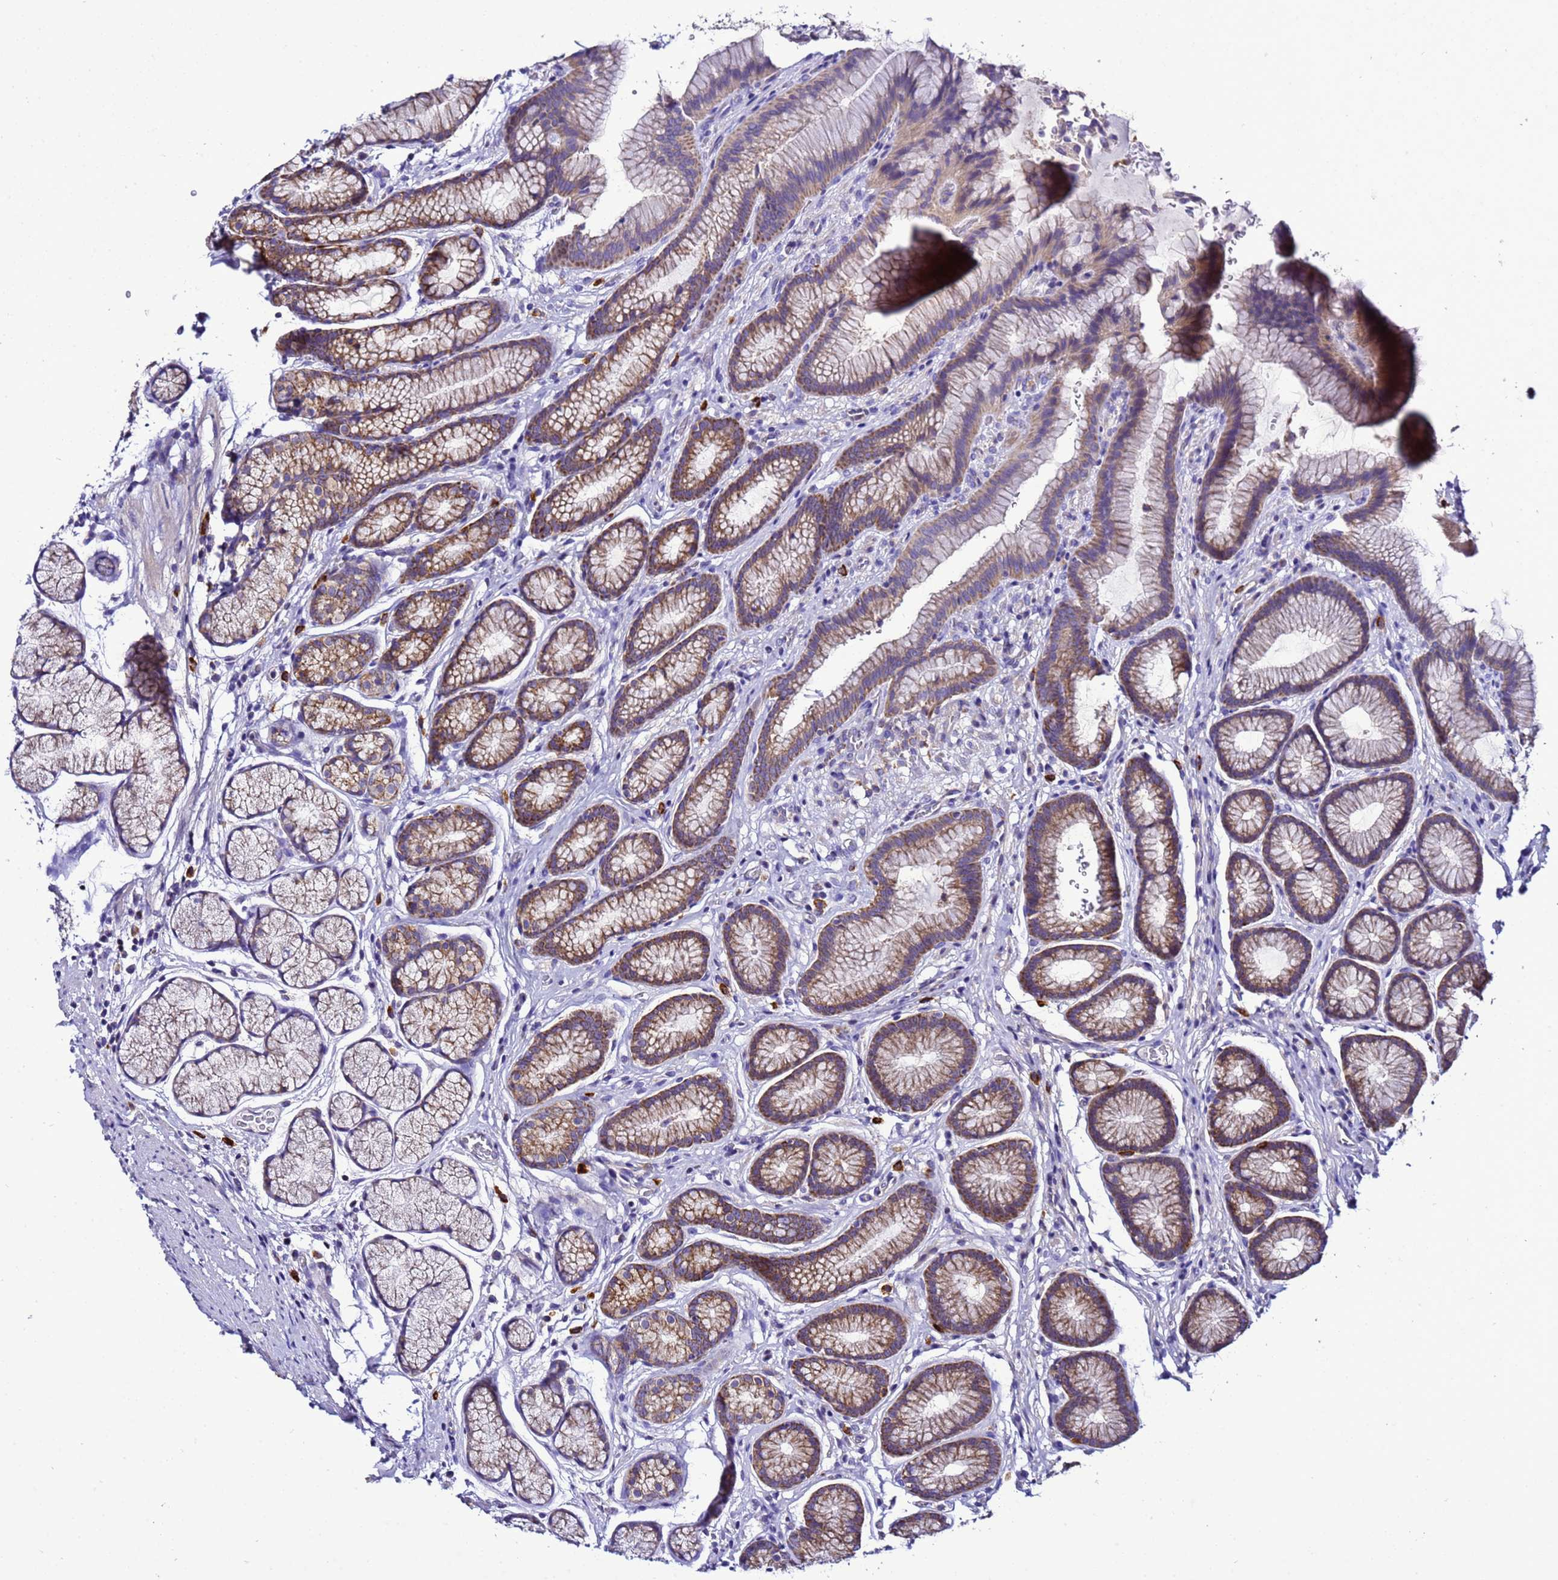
{"staining": {"intensity": "strong", "quantity": "25%-75%", "location": "cytoplasmic/membranous"}, "tissue": "stomach", "cell_type": "Glandular cells", "image_type": "normal", "snomed": [{"axis": "morphology", "description": "Normal tissue, NOS"}, {"axis": "topography", "description": "Stomach"}], "caption": "Normal stomach reveals strong cytoplasmic/membranous positivity in about 25%-75% of glandular cells, visualized by immunohistochemistry.", "gene": "HIGD2A", "patient": {"sex": "male", "age": 42}}